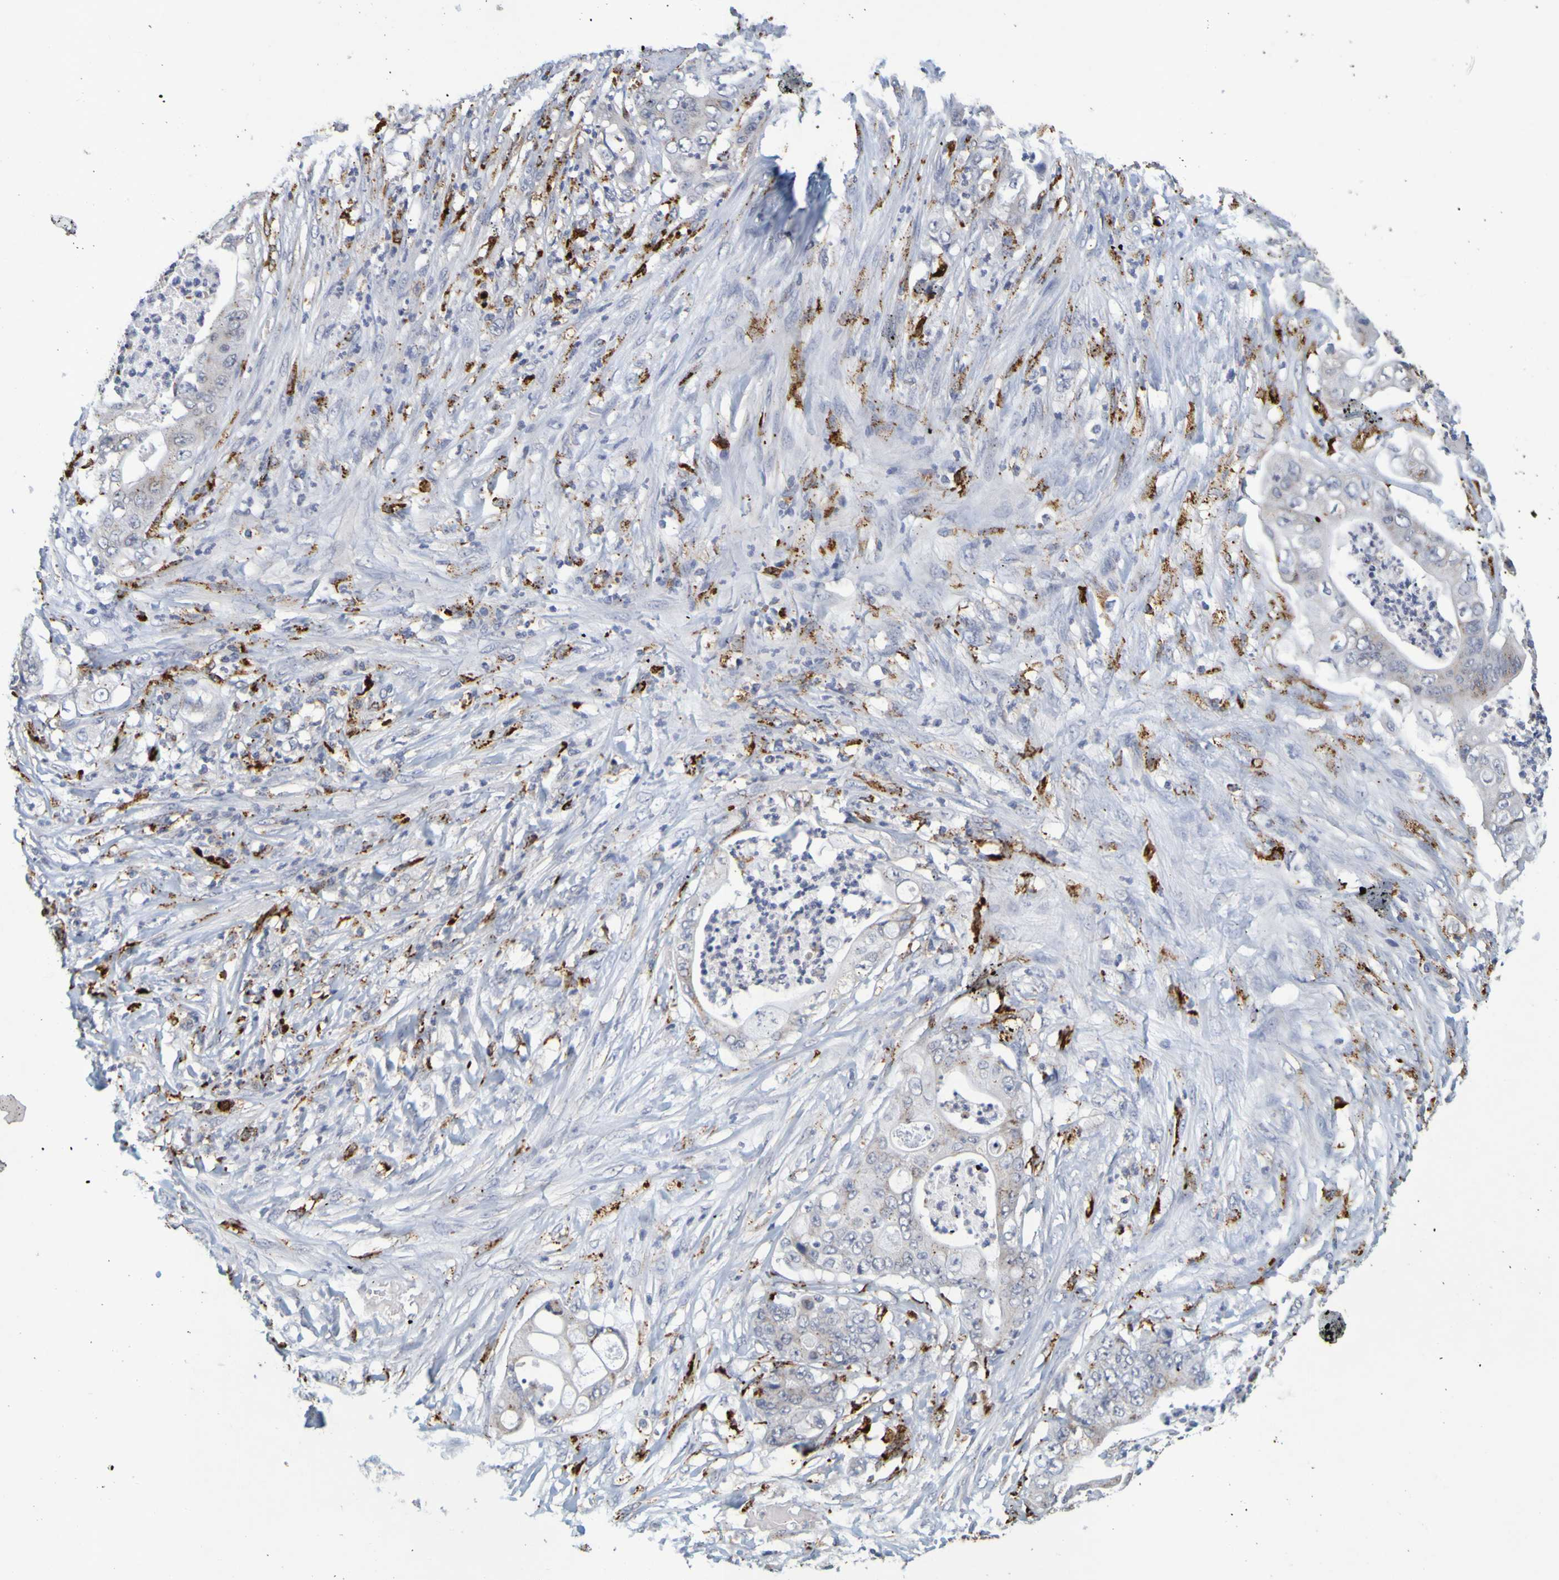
{"staining": {"intensity": "negative", "quantity": "none", "location": "none"}, "tissue": "stomach cancer", "cell_type": "Tumor cells", "image_type": "cancer", "snomed": [{"axis": "morphology", "description": "Adenocarcinoma, NOS"}, {"axis": "topography", "description": "Stomach"}], "caption": "DAB immunohistochemical staining of human stomach adenocarcinoma displays no significant expression in tumor cells.", "gene": "TPH1", "patient": {"sex": "female", "age": 73}}